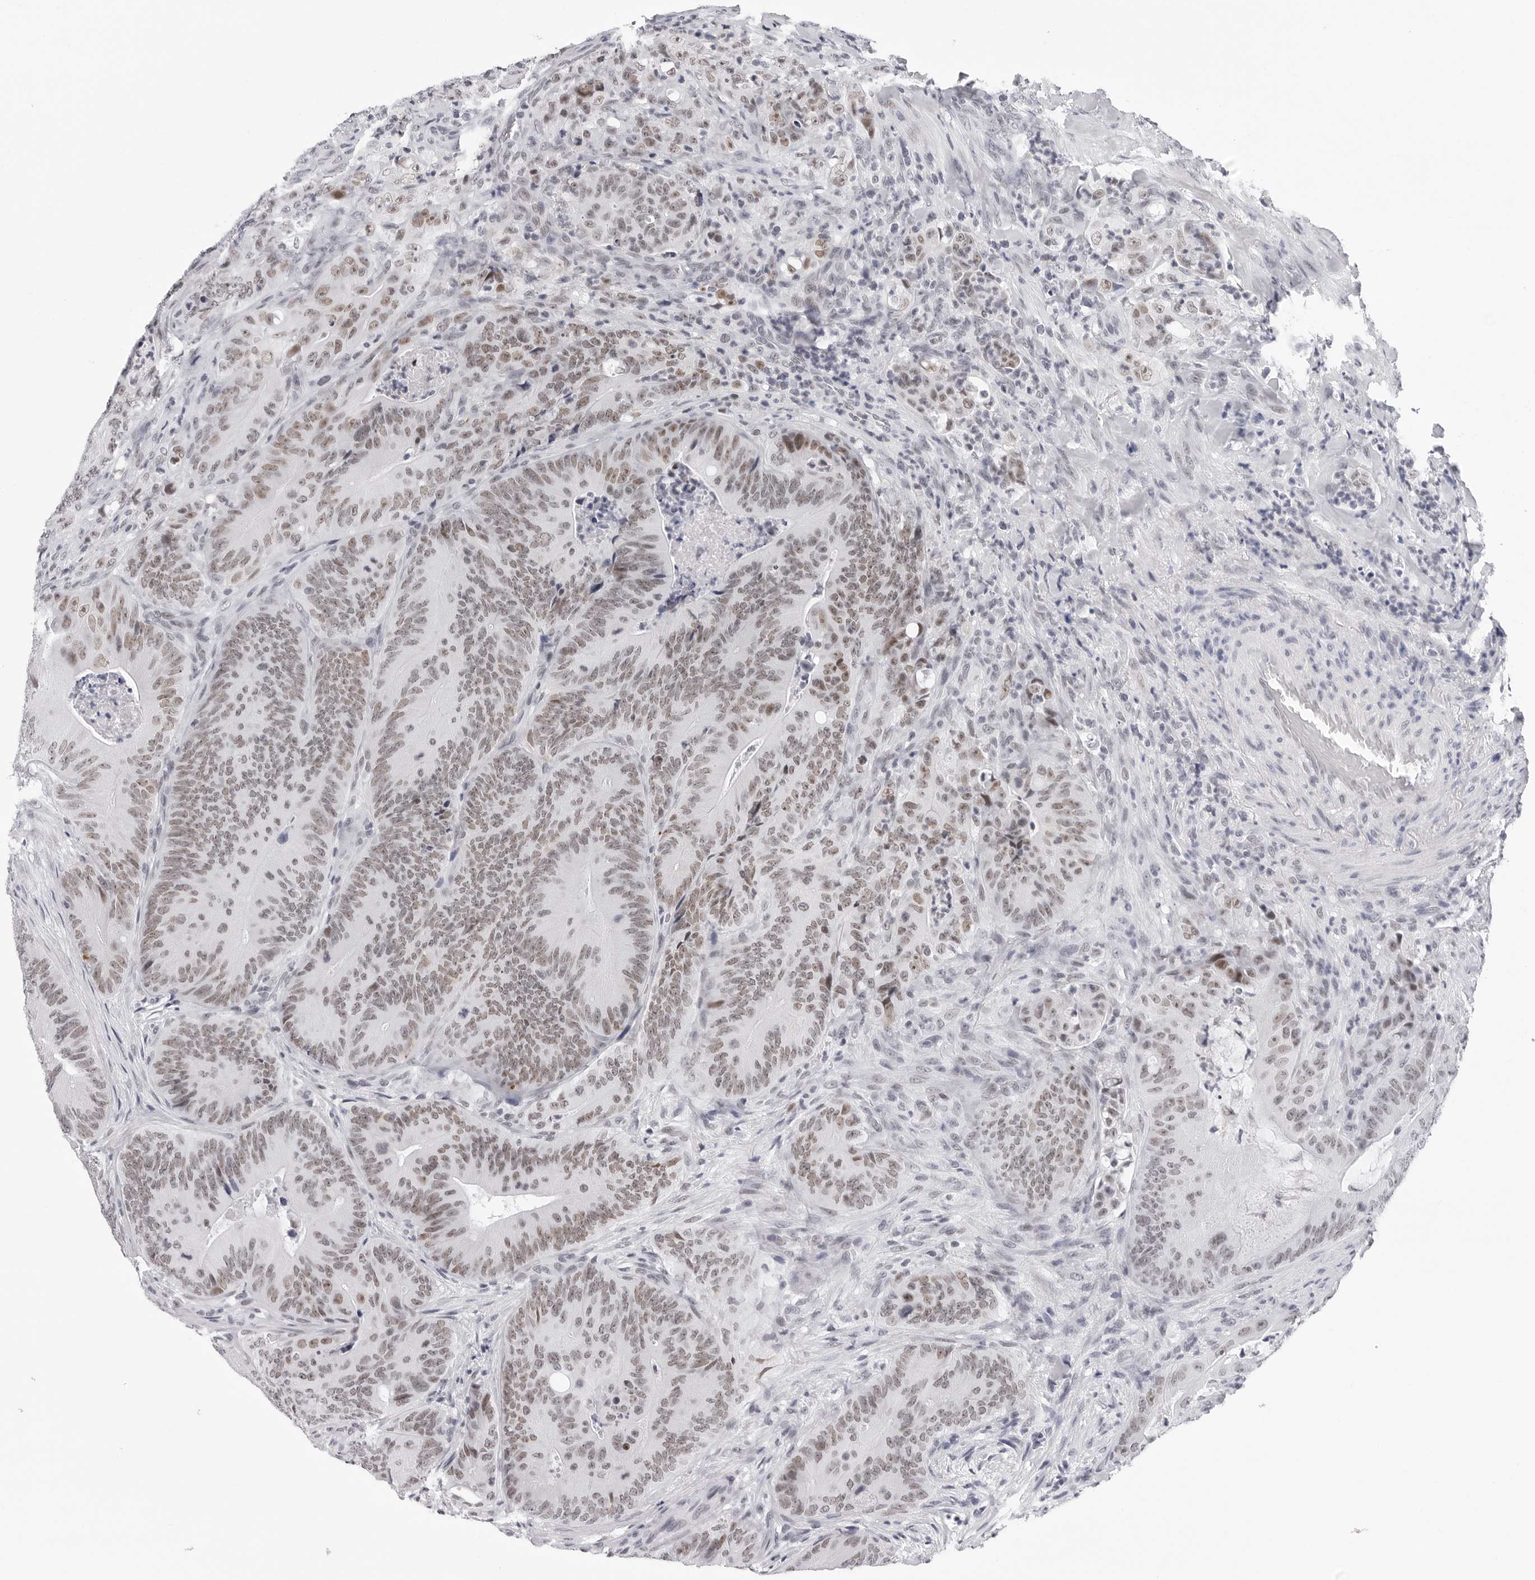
{"staining": {"intensity": "weak", "quantity": ">75%", "location": "nuclear"}, "tissue": "colorectal cancer", "cell_type": "Tumor cells", "image_type": "cancer", "snomed": [{"axis": "morphology", "description": "Normal tissue, NOS"}, {"axis": "topography", "description": "Colon"}], "caption": "The image reveals staining of colorectal cancer, revealing weak nuclear protein expression (brown color) within tumor cells.", "gene": "SF3B4", "patient": {"sex": "female", "age": 82}}